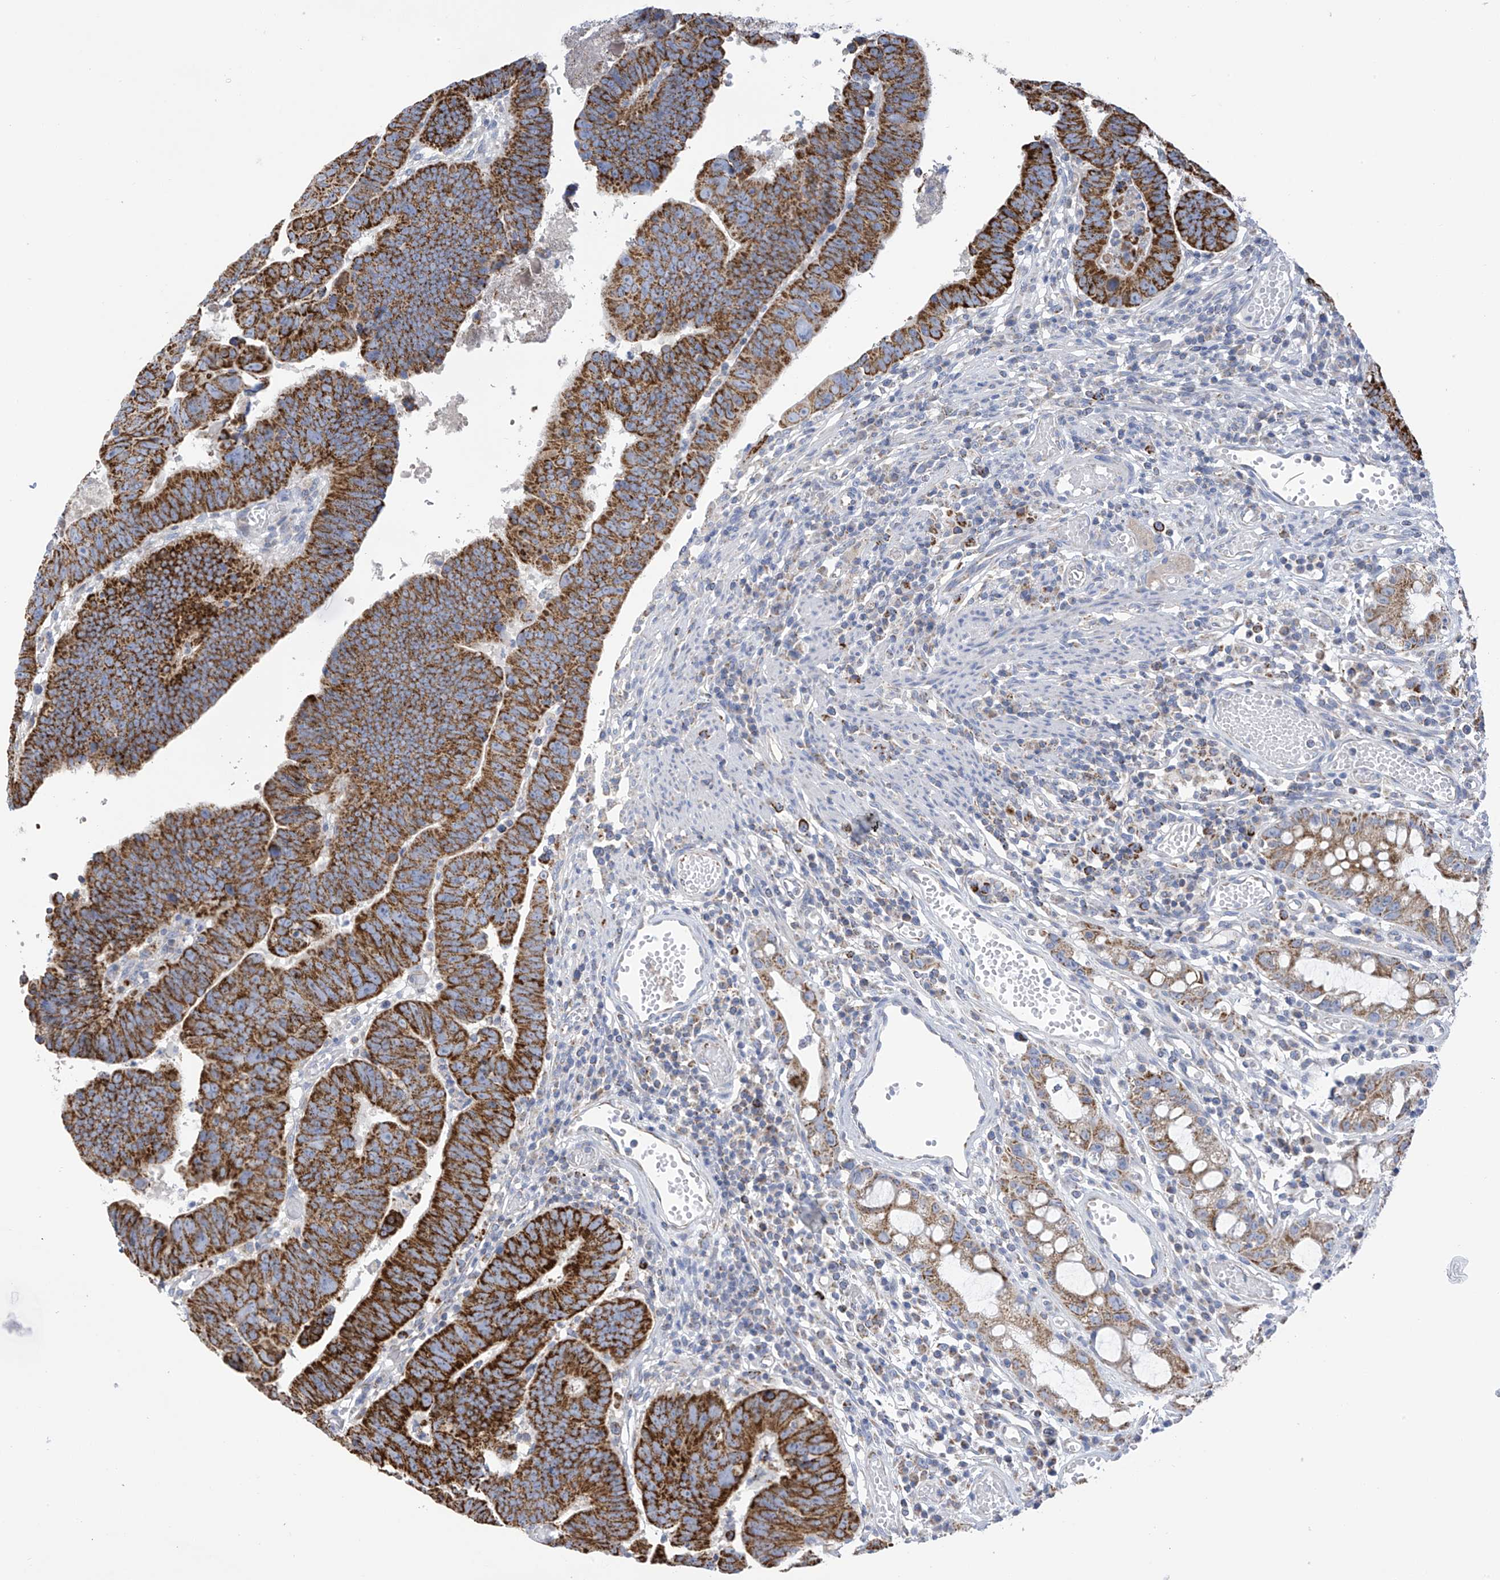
{"staining": {"intensity": "strong", "quantity": ">75%", "location": "cytoplasmic/membranous"}, "tissue": "colorectal cancer", "cell_type": "Tumor cells", "image_type": "cancer", "snomed": [{"axis": "morphology", "description": "Adenocarcinoma, NOS"}, {"axis": "topography", "description": "Rectum"}], "caption": "Immunohistochemistry (IHC) photomicrograph of neoplastic tissue: human adenocarcinoma (colorectal) stained using immunohistochemistry reveals high levels of strong protein expression localized specifically in the cytoplasmic/membranous of tumor cells, appearing as a cytoplasmic/membranous brown color.", "gene": "PNPT1", "patient": {"sex": "female", "age": 65}}